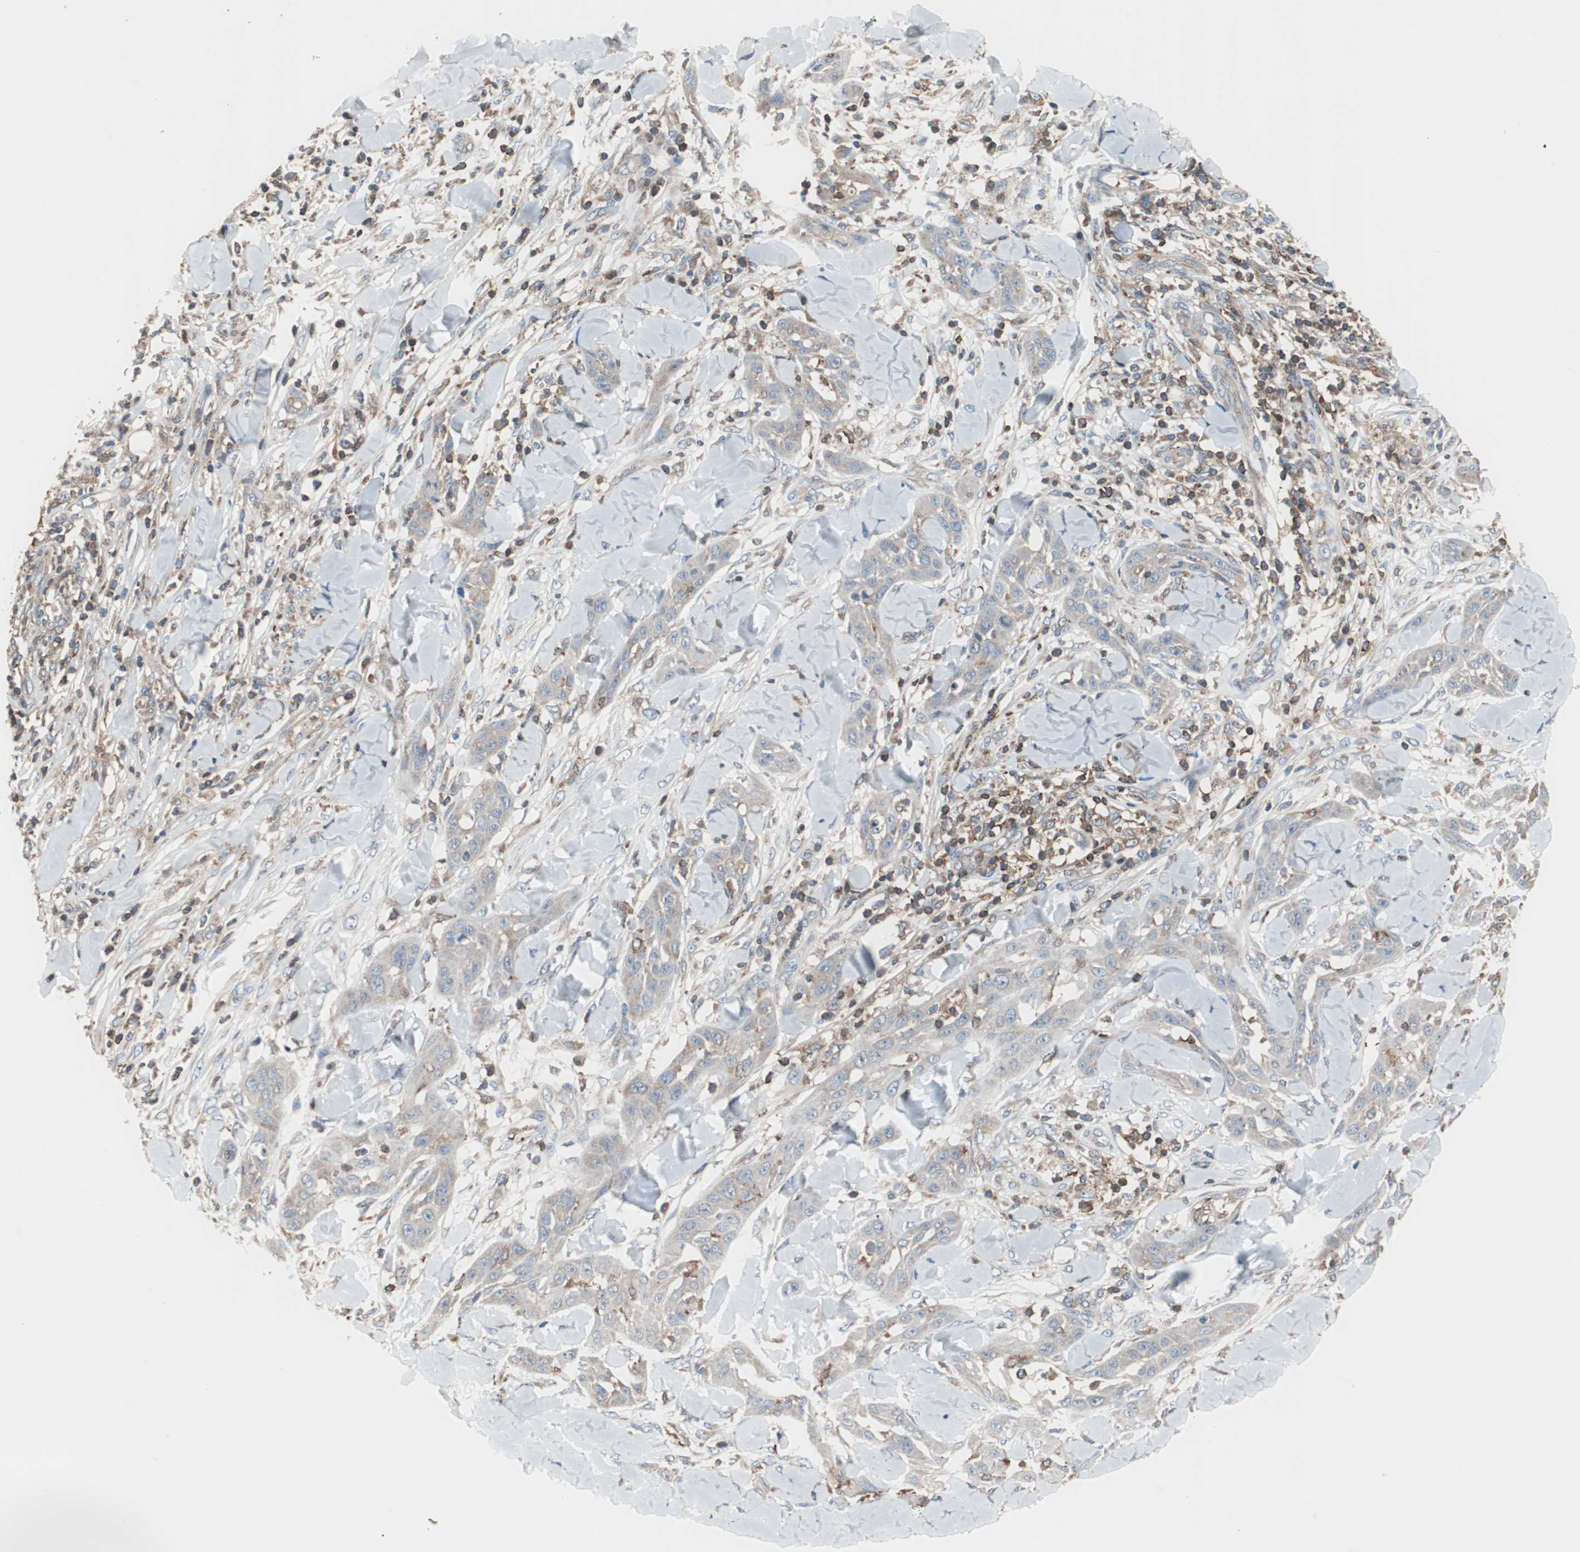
{"staining": {"intensity": "weak", "quantity": ">75%", "location": "cytoplasmic/membranous"}, "tissue": "skin cancer", "cell_type": "Tumor cells", "image_type": "cancer", "snomed": [{"axis": "morphology", "description": "Squamous cell carcinoma, NOS"}, {"axis": "topography", "description": "Skin"}], "caption": "IHC of human skin squamous cell carcinoma demonstrates low levels of weak cytoplasmic/membranous positivity in about >75% of tumor cells.", "gene": "PIK3R1", "patient": {"sex": "male", "age": 24}}